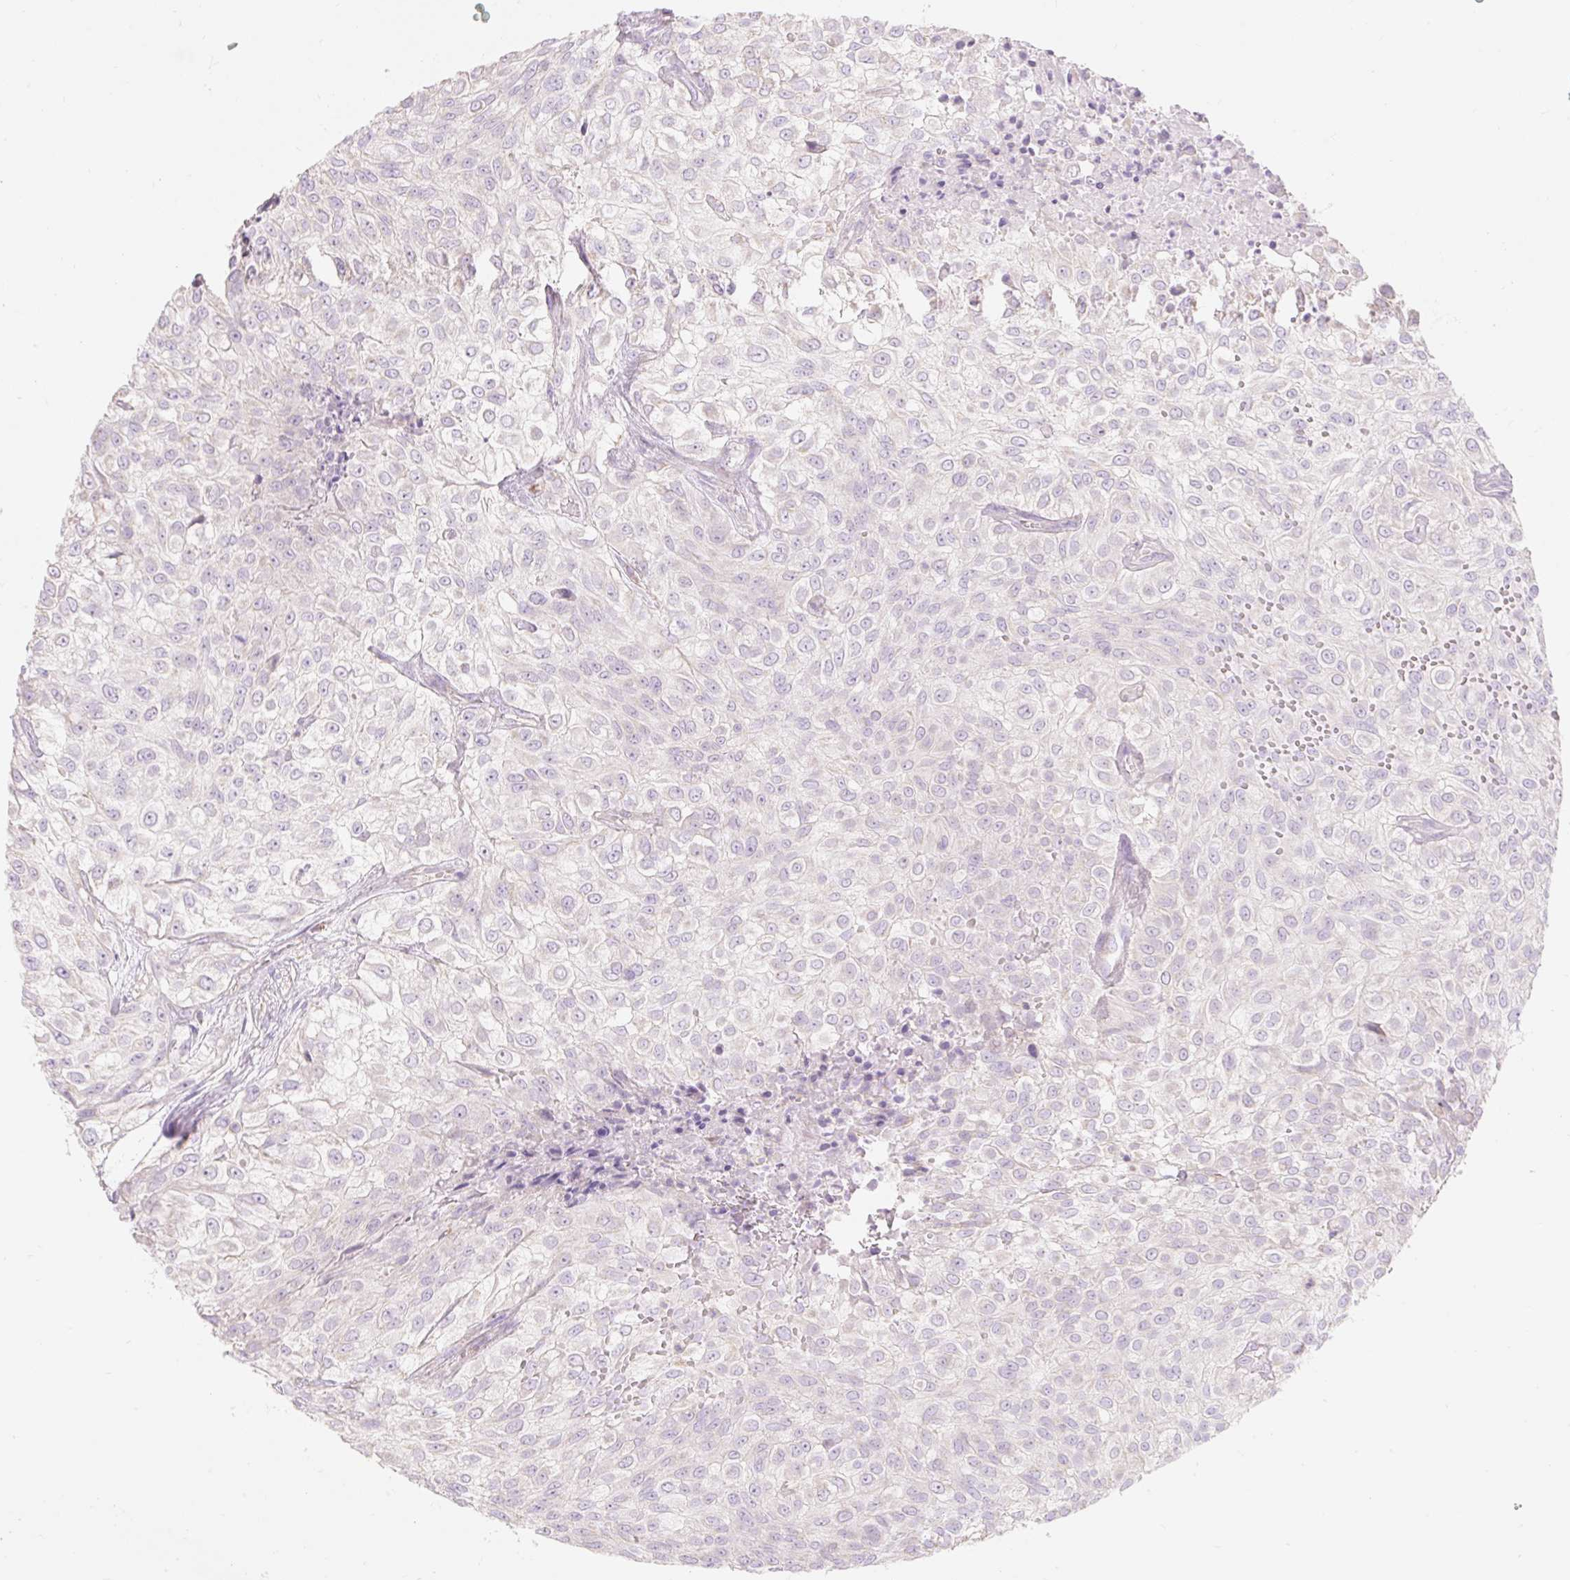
{"staining": {"intensity": "negative", "quantity": "none", "location": "none"}, "tissue": "urothelial cancer", "cell_type": "Tumor cells", "image_type": "cancer", "snomed": [{"axis": "morphology", "description": "Urothelial carcinoma, High grade"}, {"axis": "topography", "description": "Urinary bladder"}], "caption": "Immunohistochemical staining of human urothelial cancer demonstrates no significant positivity in tumor cells.", "gene": "DHX35", "patient": {"sex": "male", "age": 56}}